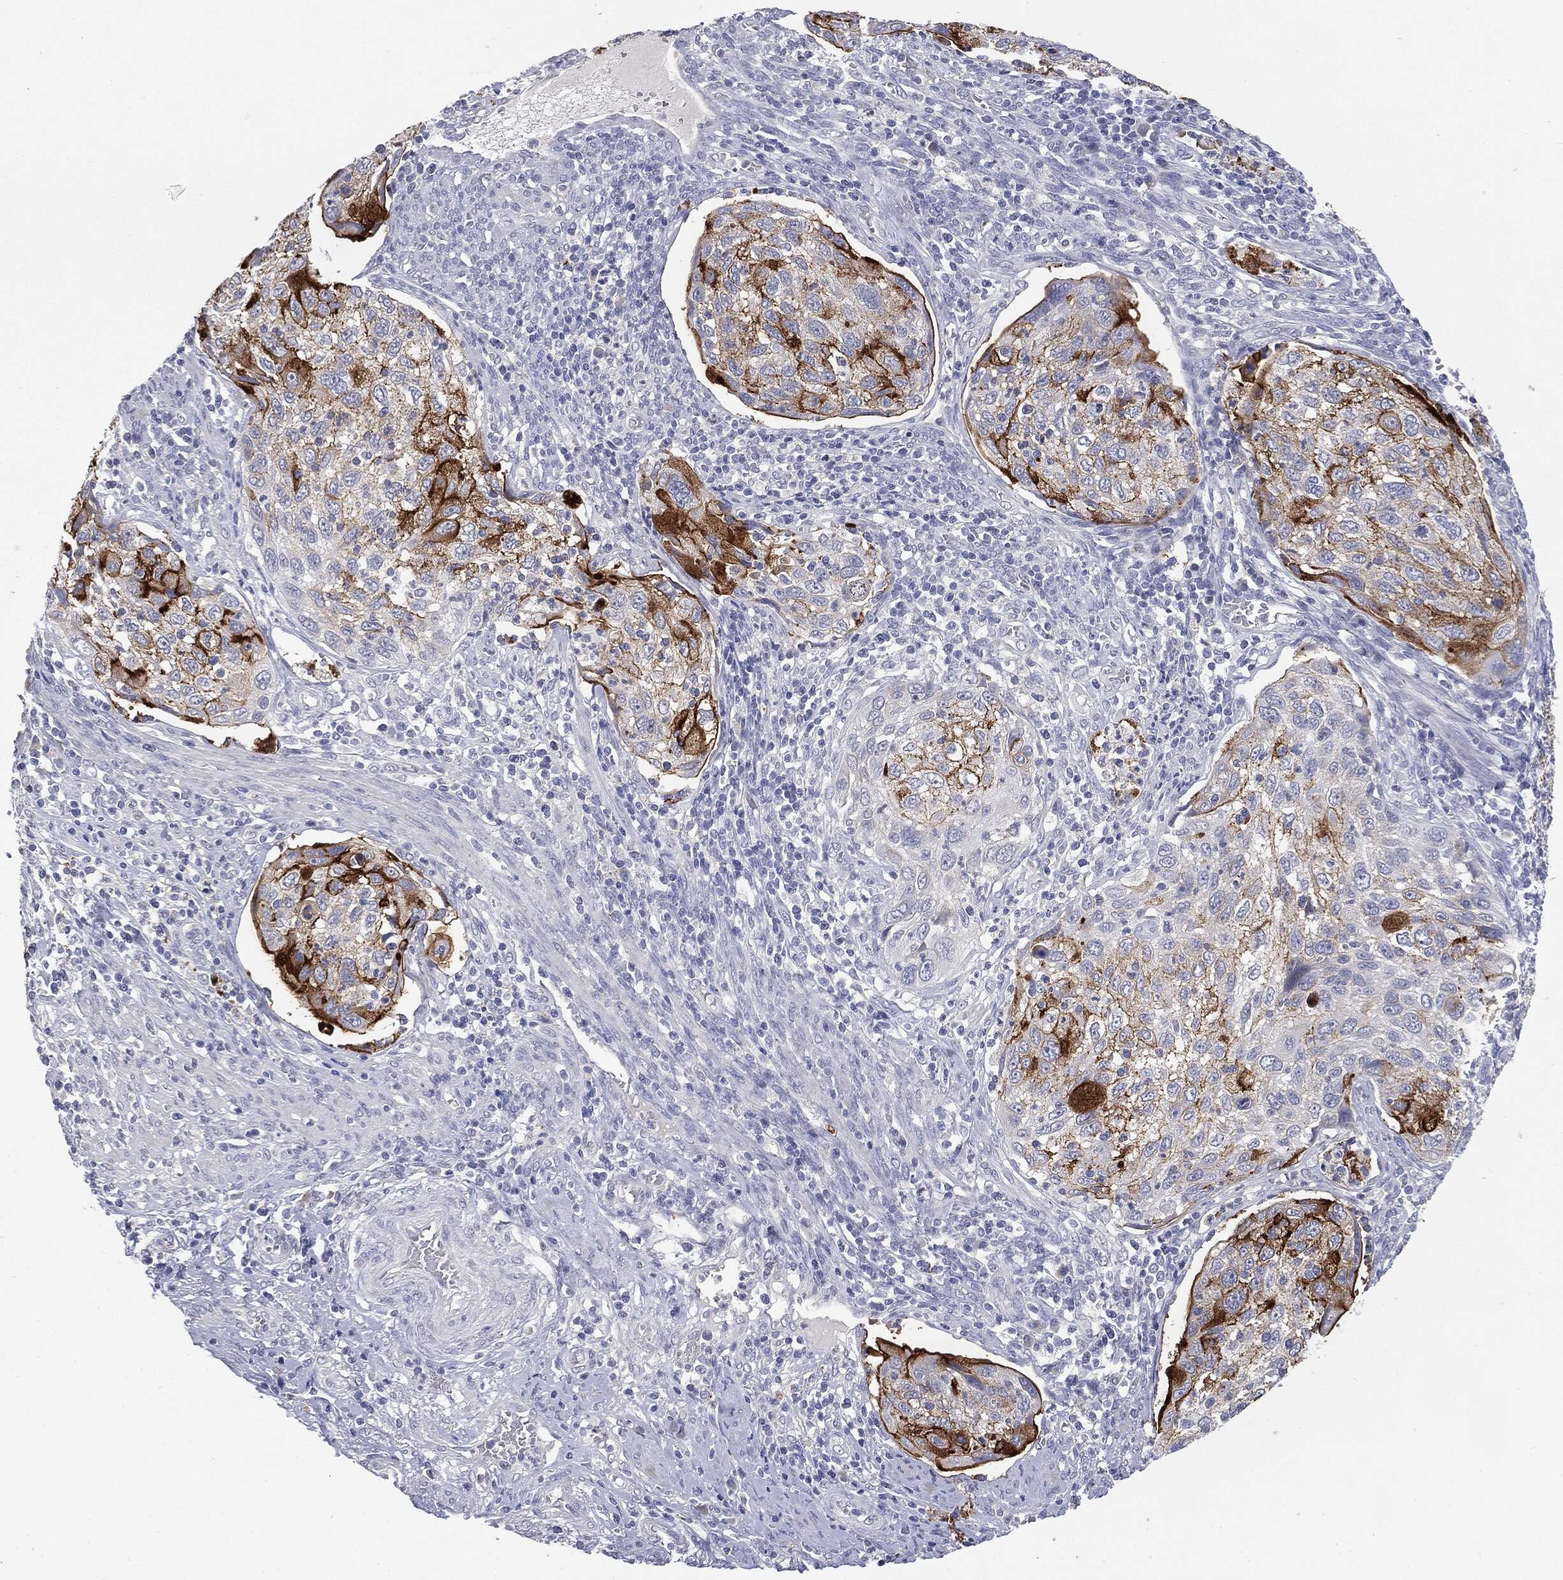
{"staining": {"intensity": "strong", "quantity": "25%-75%", "location": "cytoplasmic/membranous"}, "tissue": "cervical cancer", "cell_type": "Tumor cells", "image_type": "cancer", "snomed": [{"axis": "morphology", "description": "Squamous cell carcinoma, NOS"}, {"axis": "topography", "description": "Cervix"}], "caption": "A brown stain highlights strong cytoplasmic/membranous expression of a protein in cervical cancer tumor cells.", "gene": "MUC1", "patient": {"sex": "female", "age": 70}}